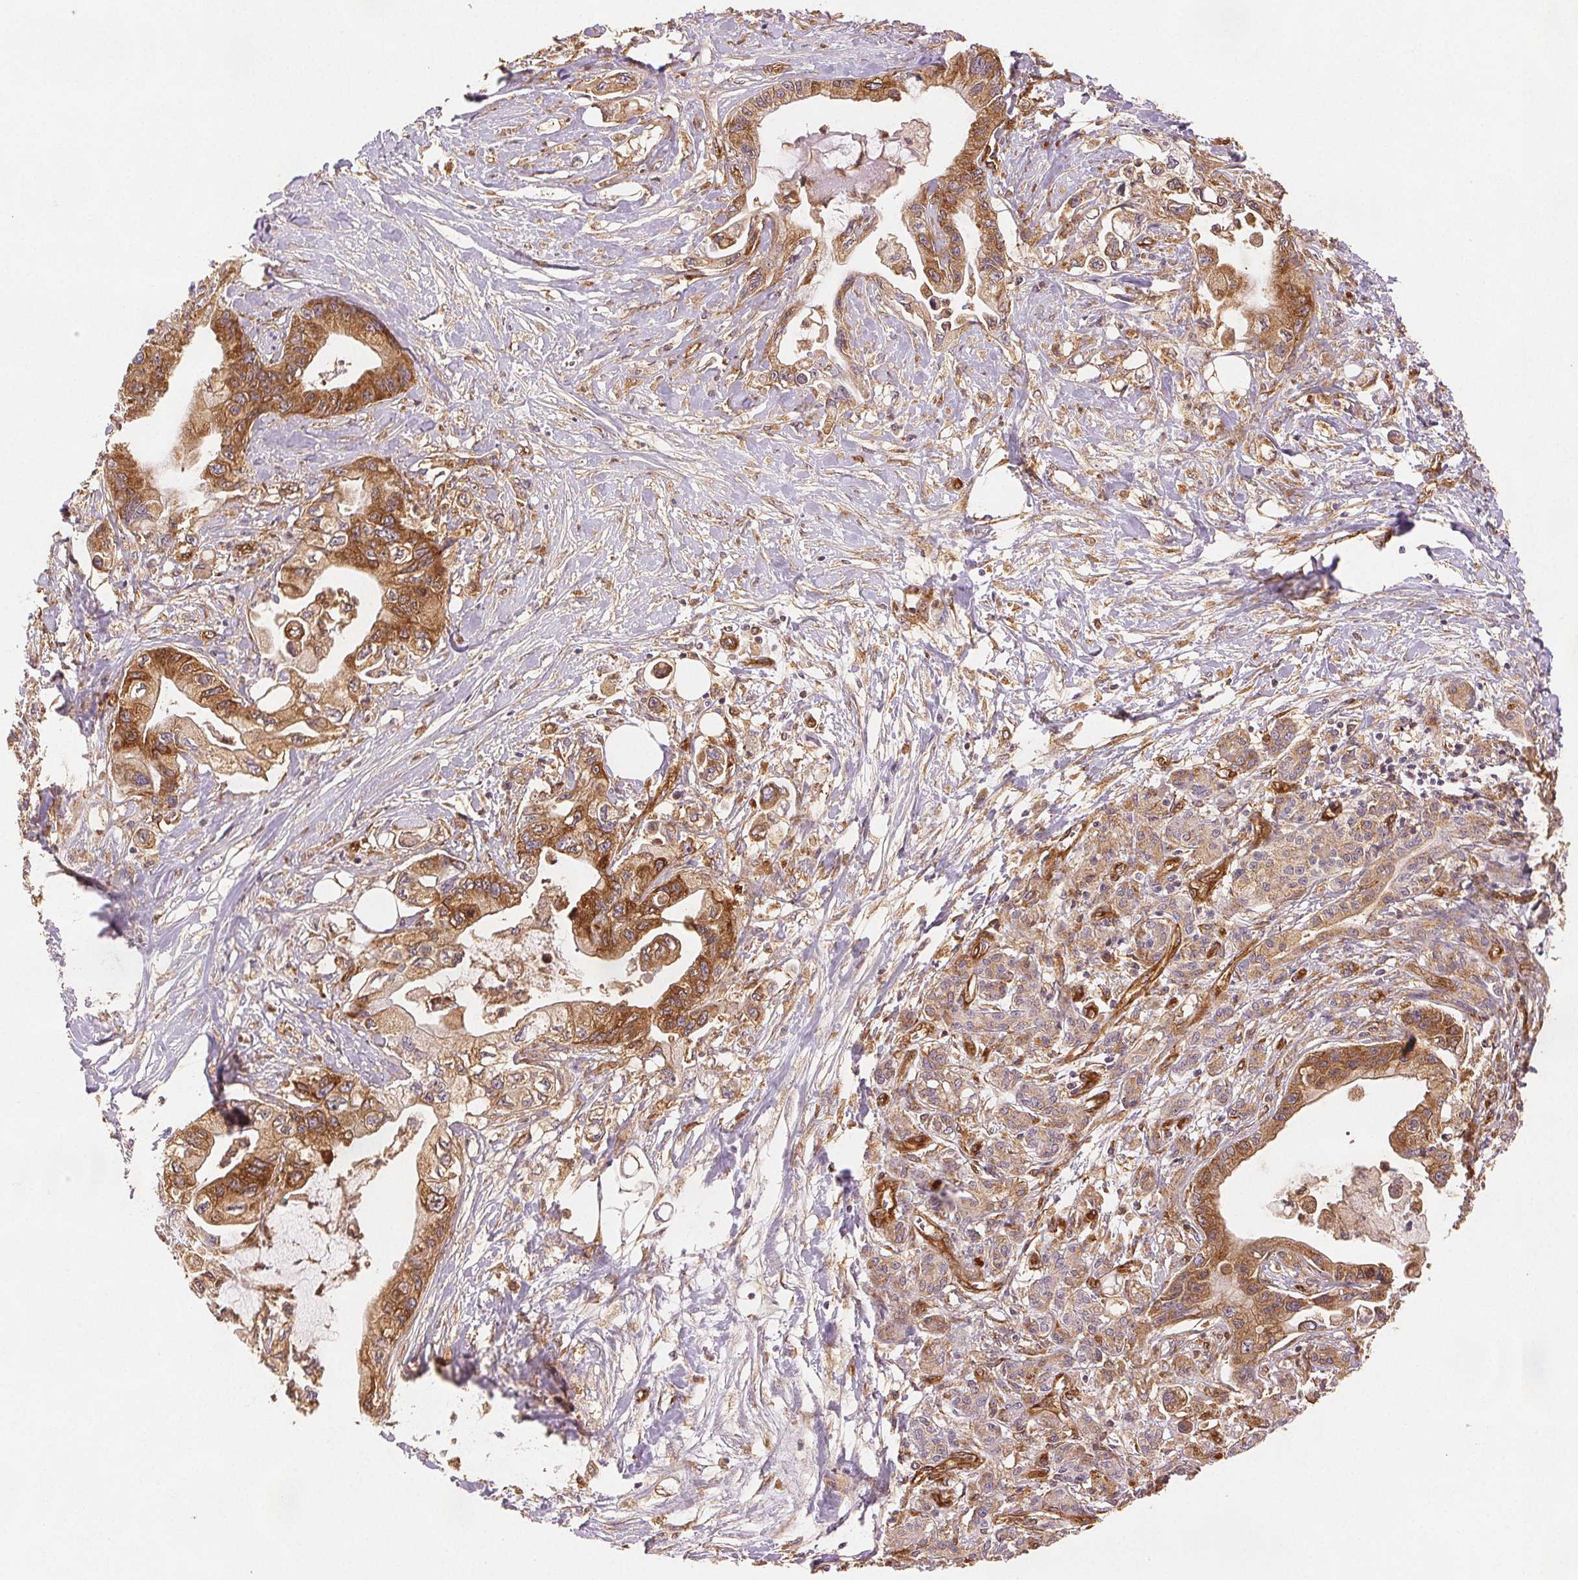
{"staining": {"intensity": "strong", "quantity": ">75%", "location": "cytoplasmic/membranous"}, "tissue": "pancreatic cancer", "cell_type": "Tumor cells", "image_type": "cancer", "snomed": [{"axis": "morphology", "description": "Adenocarcinoma, NOS"}, {"axis": "topography", "description": "Pancreas"}], "caption": "Immunohistochemistry image of pancreatic cancer (adenocarcinoma) stained for a protein (brown), which demonstrates high levels of strong cytoplasmic/membranous positivity in about >75% of tumor cells.", "gene": "DIAPH2", "patient": {"sex": "male", "age": 61}}